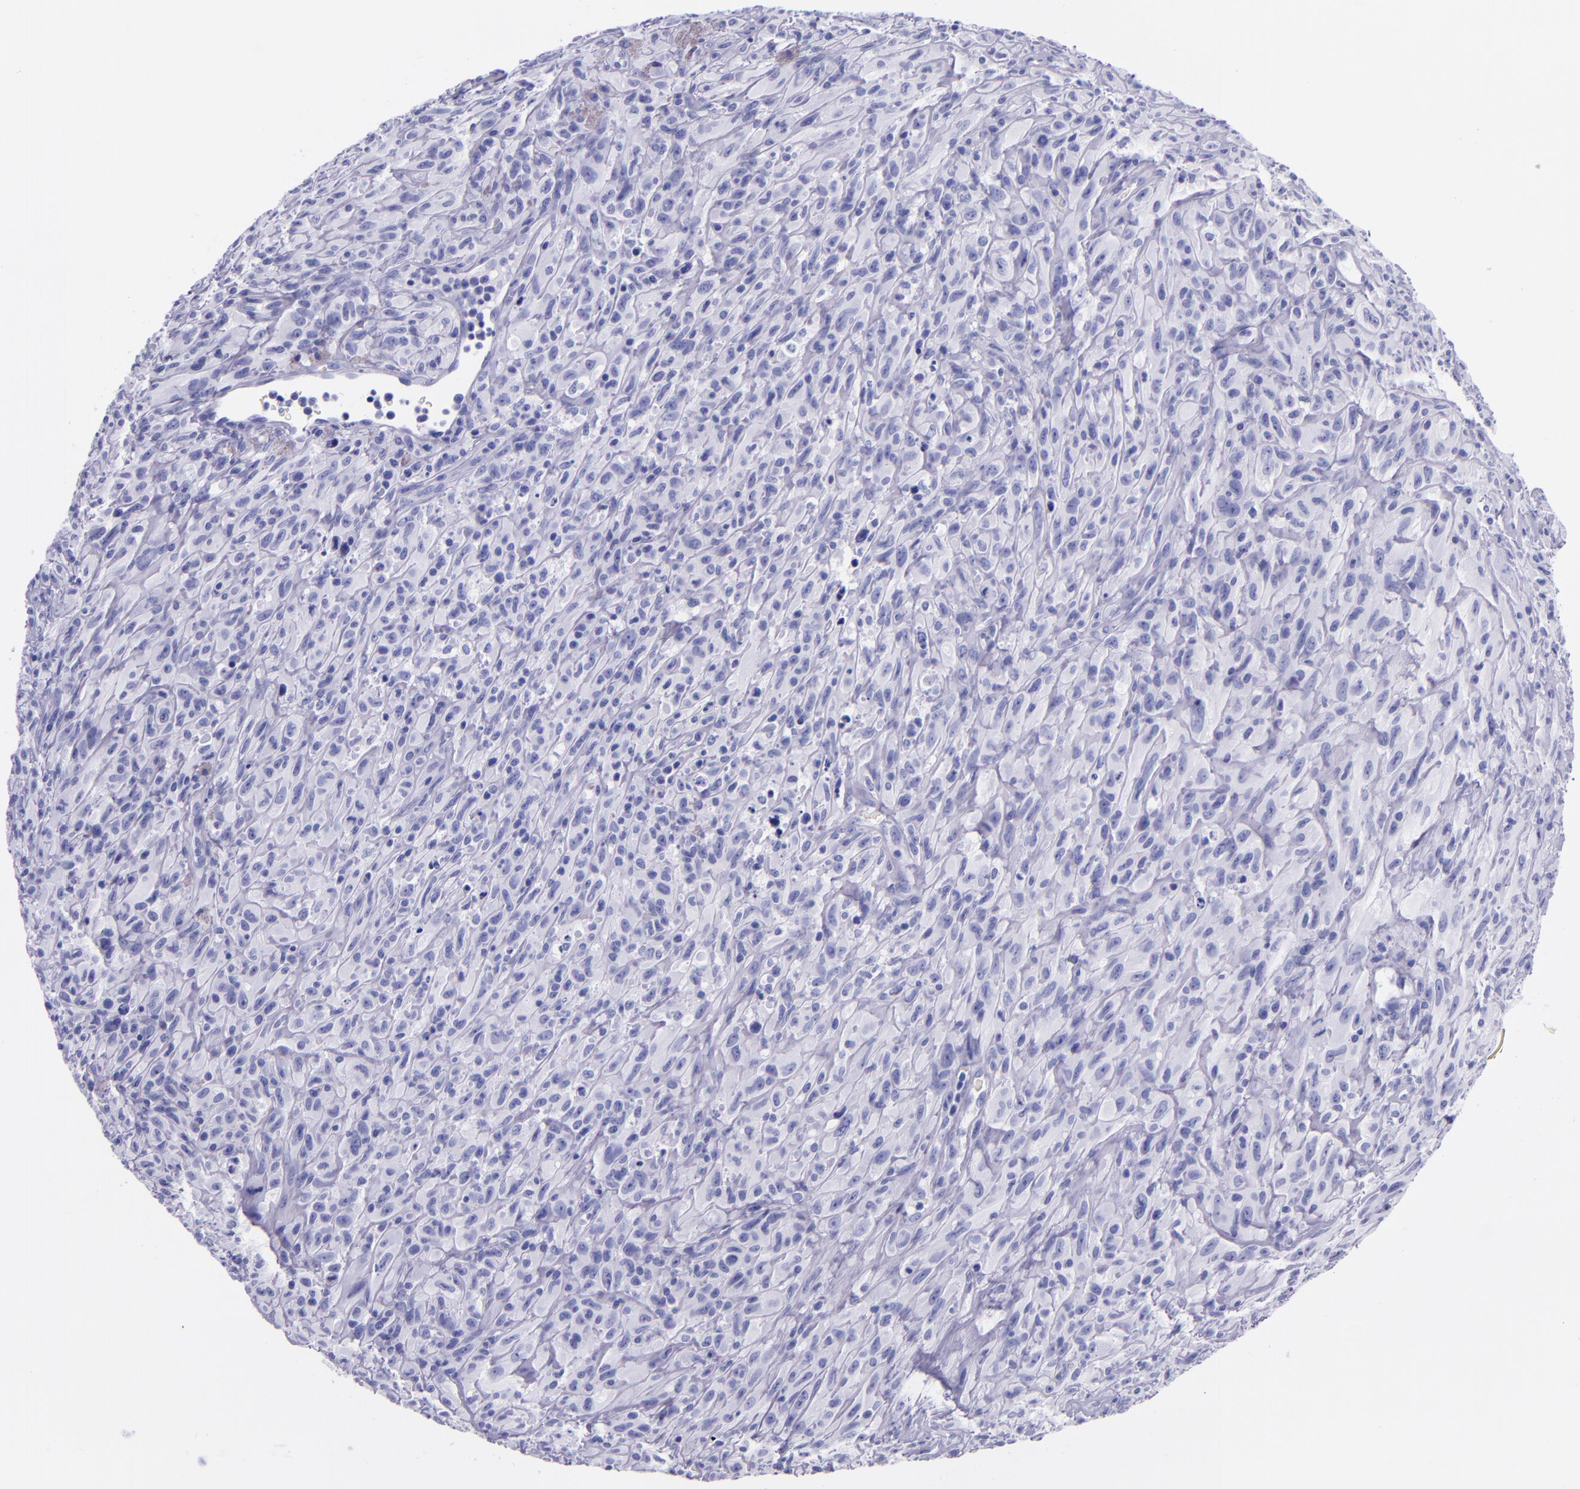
{"staining": {"intensity": "negative", "quantity": "none", "location": "none"}, "tissue": "glioma", "cell_type": "Tumor cells", "image_type": "cancer", "snomed": [{"axis": "morphology", "description": "Glioma, malignant, High grade"}, {"axis": "topography", "description": "Brain"}], "caption": "Histopathology image shows no significant protein positivity in tumor cells of high-grade glioma (malignant).", "gene": "SLPI", "patient": {"sex": "male", "age": 48}}